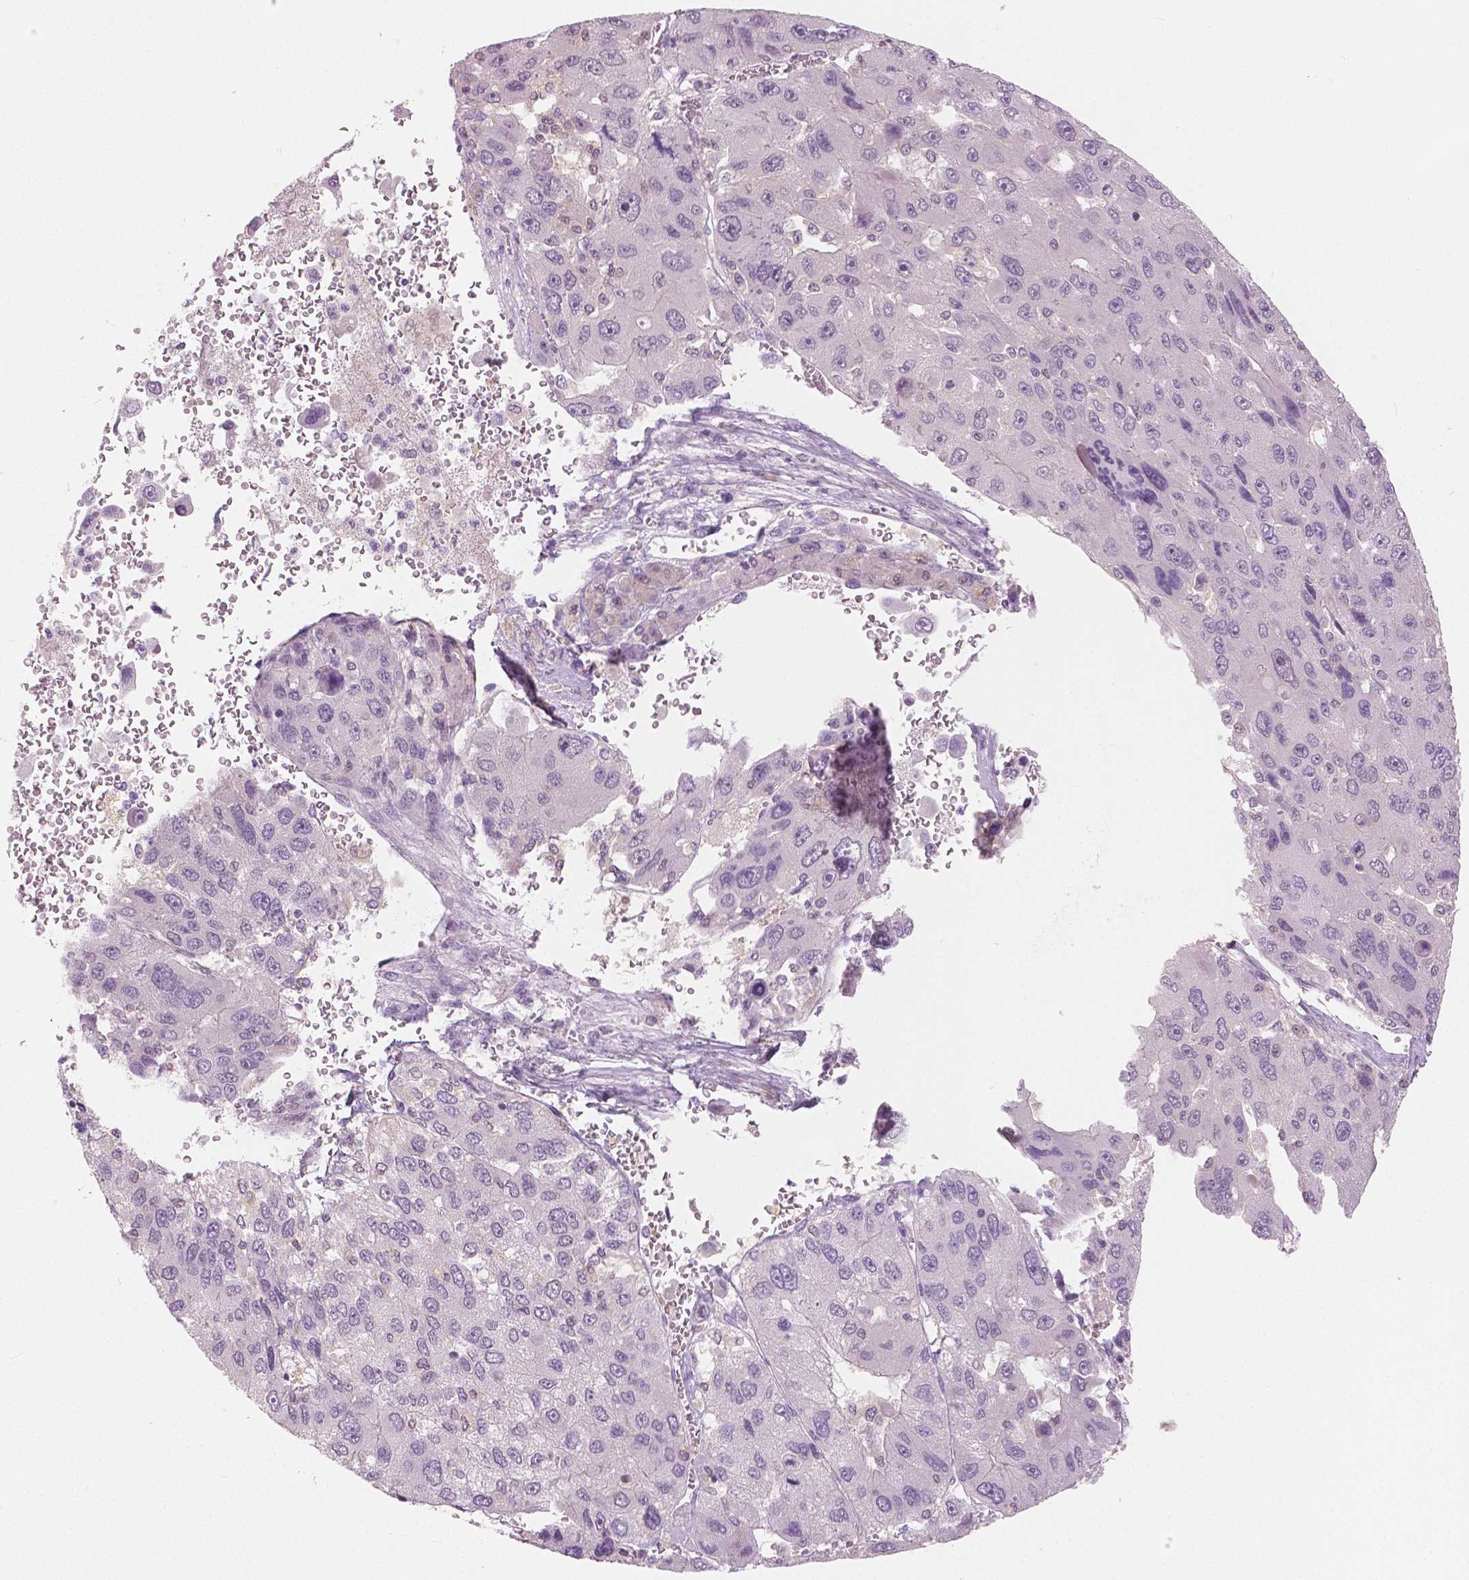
{"staining": {"intensity": "negative", "quantity": "none", "location": "none"}, "tissue": "liver cancer", "cell_type": "Tumor cells", "image_type": "cancer", "snomed": [{"axis": "morphology", "description": "Carcinoma, Hepatocellular, NOS"}, {"axis": "topography", "description": "Liver"}], "caption": "IHC micrograph of human liver cancer (hepatocellular carcinoma) stained for a protein (brown), which displays no expression in tumor cells. (Immunohistochemistry (ihc), brightfield microscopy, high magnification).", "gene": "GALM", "patient": {"sex": "female", "age": 41}}